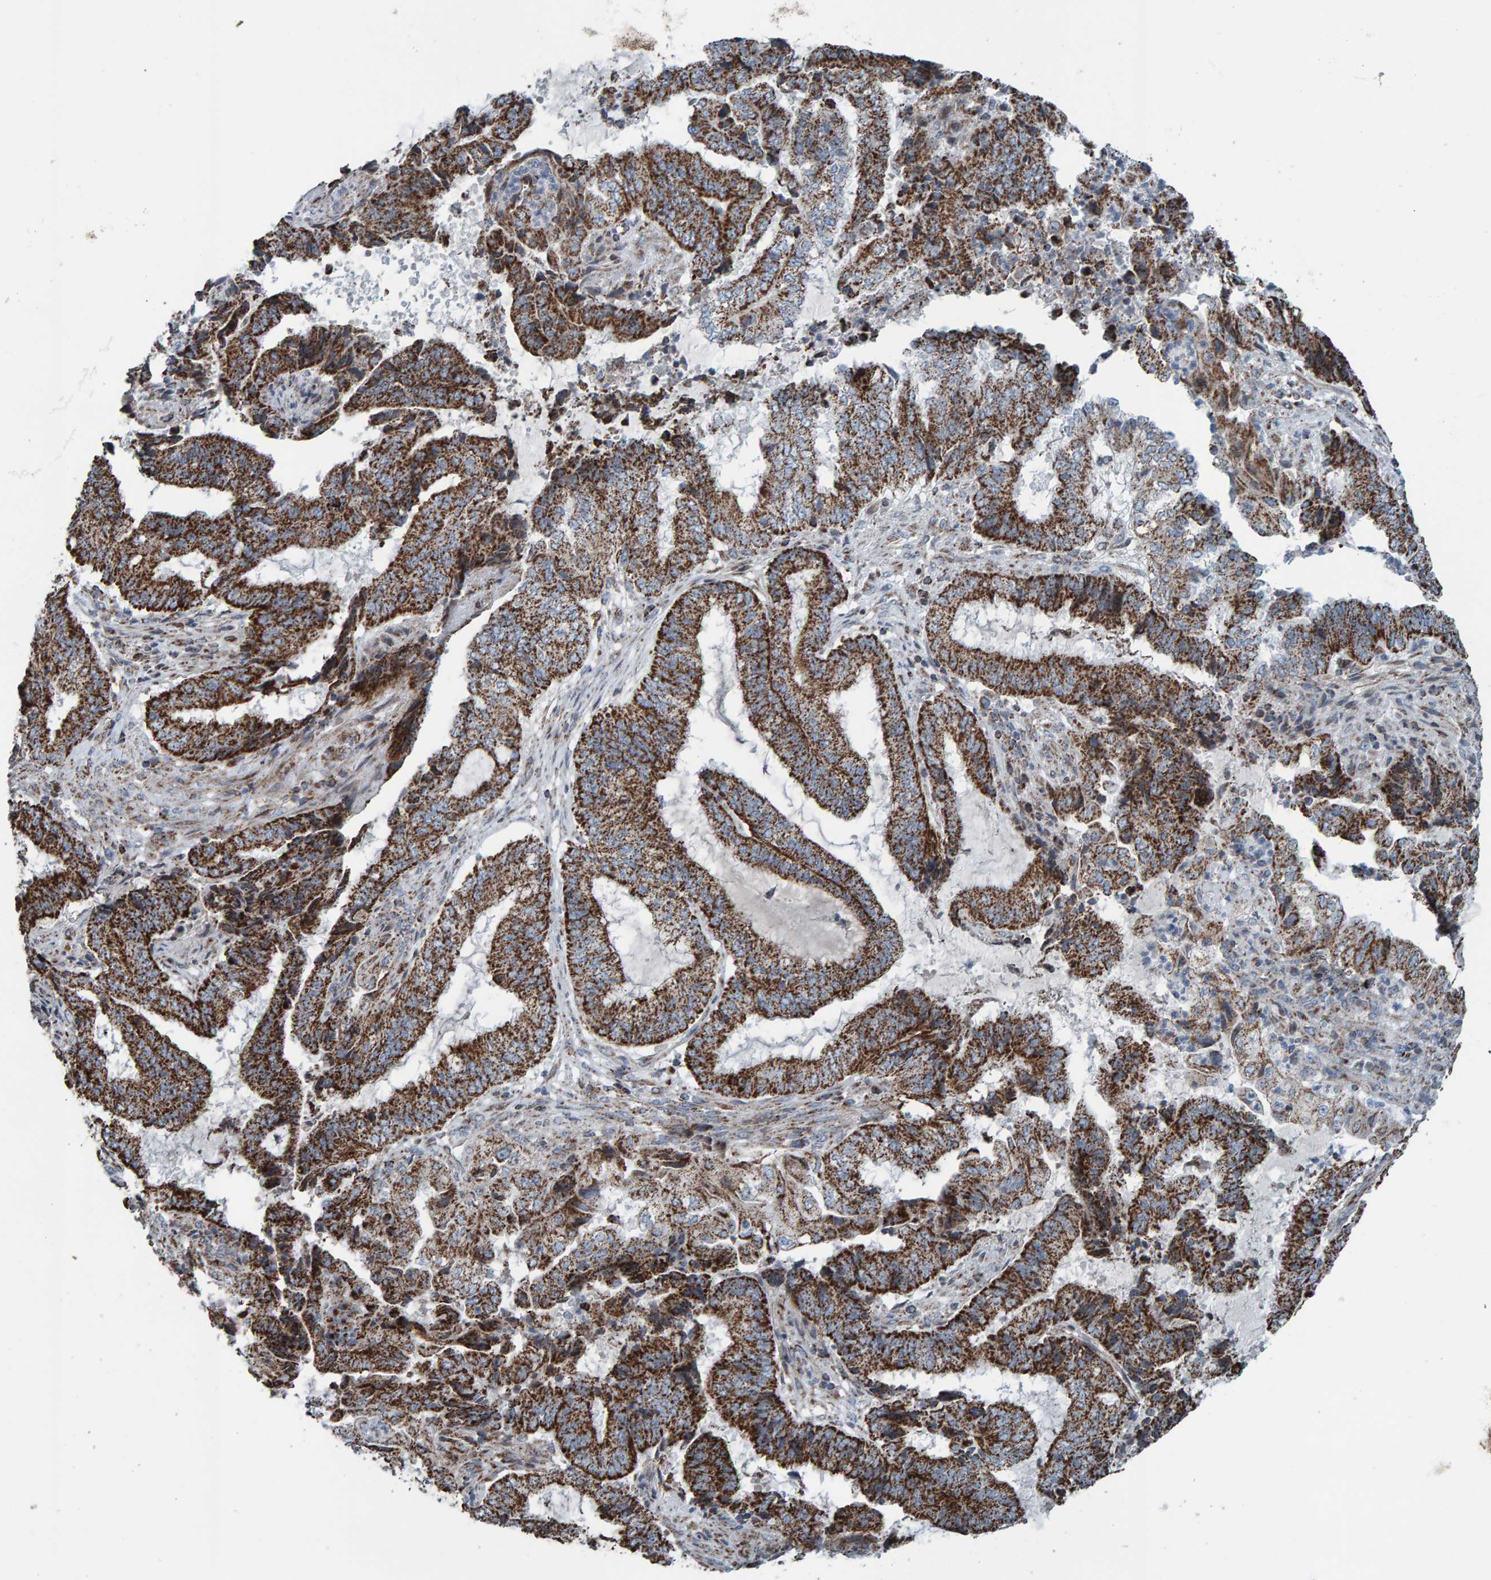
{"staining": {"intensity": "strong", "quantity": ">75%", "location": "cytoplasmic/membranous"}, "tissue": "endometrial cancer", "cell_type": "Tumor cells", "image_type": "cancer", "snomed": [{"axis": "morphology", "description": "Adenocarcinoma, NOS"}, {"axis": "topography", "description": "Endometrium"}], "caption": "Tumor cells show high levels of strong cytoplasmic/membranous expression in about >75% of cells in human endometrial cancer. (DAB IHC, brown staining for protein, blue staining for nuclei).", "gene": "ZNF48", "patient": {"sex": "female", "age": 51}}